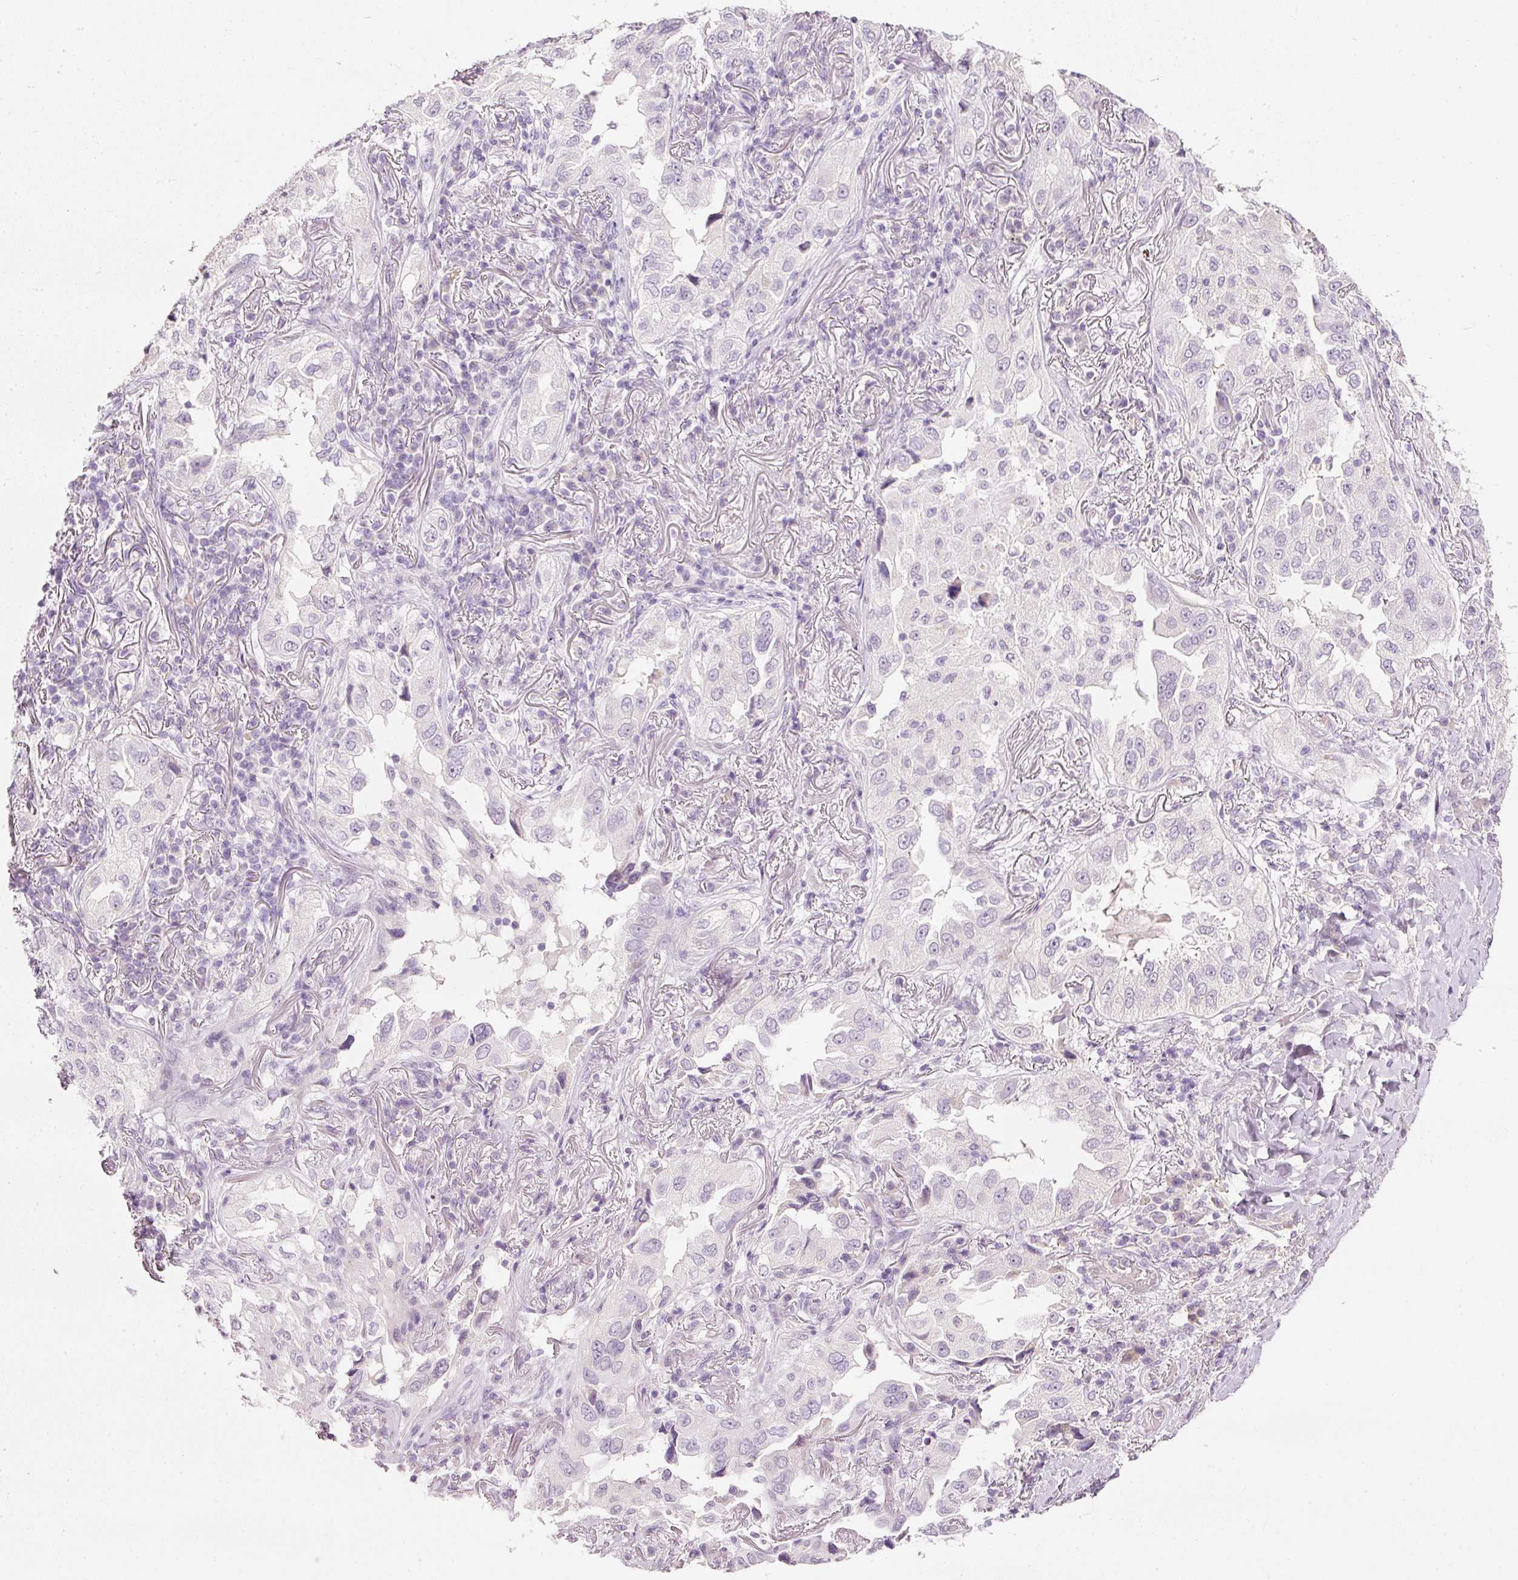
{"staining": {"intensity": "negative", "quantity": "none", "location": "none"}, "tissue": "lung cancer", "cell_type": "Tumor cells", "image_type": "cancer", "snomed": [{"axis": "morphology", "description": "Adenocarcinoma, NOS"}, {"axis": "topography", "description": "Lung"}], "caption": "A micrograph of lung cancer (adenocarcinoma) stained for a protein reveals no brown staining in tumor cells.", "gene": "ELAVL3", "patient": {"sex": "female", "age": 69}}